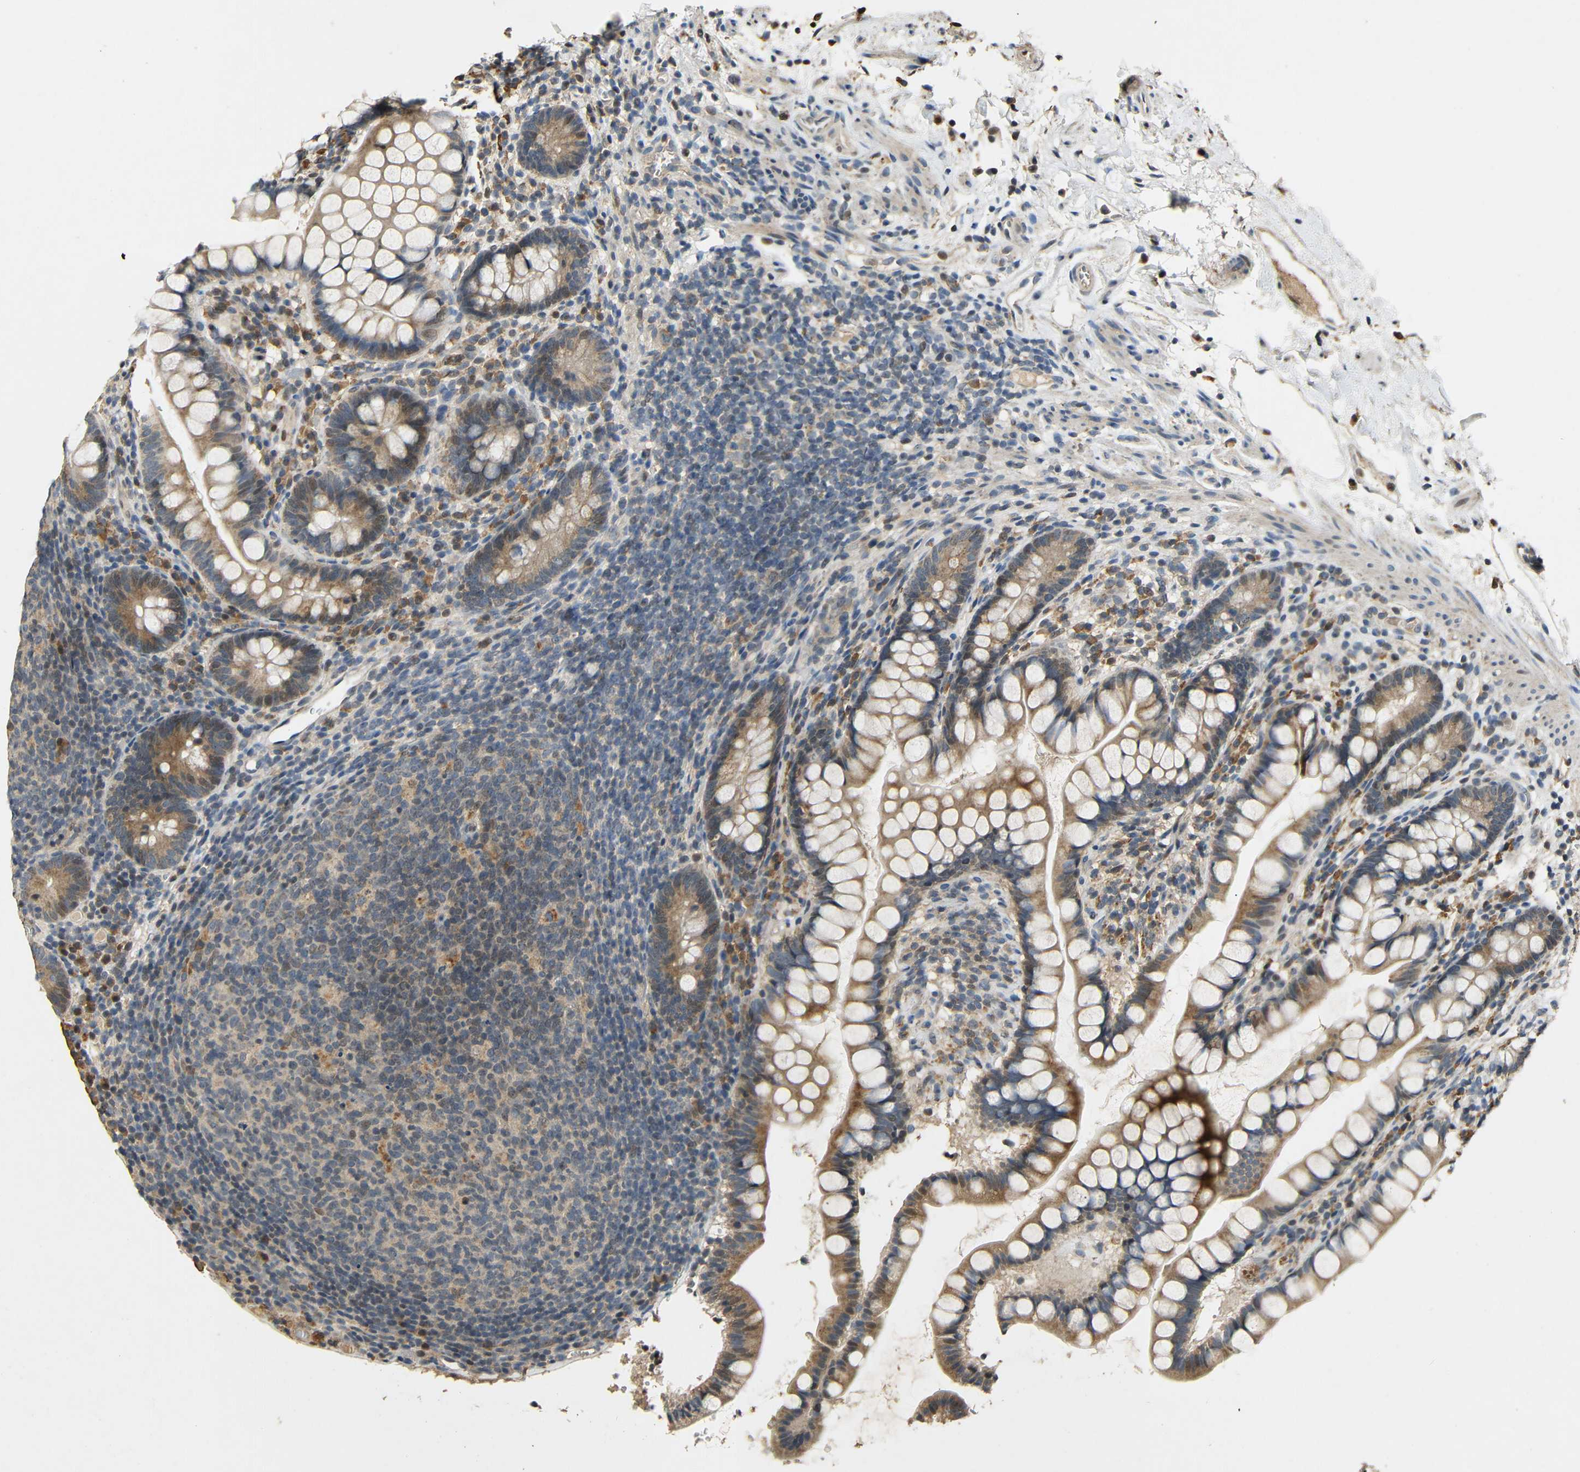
{"staining": {"intensity": "moderate", "quantity": ">75%", "location": "cytoplasmic/membranous"}, "tissue": "small intestine", "cell_type": "Glandular cells", "image_type": "normal", "snomed": [{"axis": "morphology", "description": "Normal tissue, NOS"}, {"axis": "topography", "description": "Small intestine"}], "caption": "This histopathology image reveals IHC staining of normal small intestine, with medium moderate cytoplasmic/membranous positivity in about >75% of glandular cells.", "gene": "KAZALD1", "patient": {"sex": "female", "age": 84}}